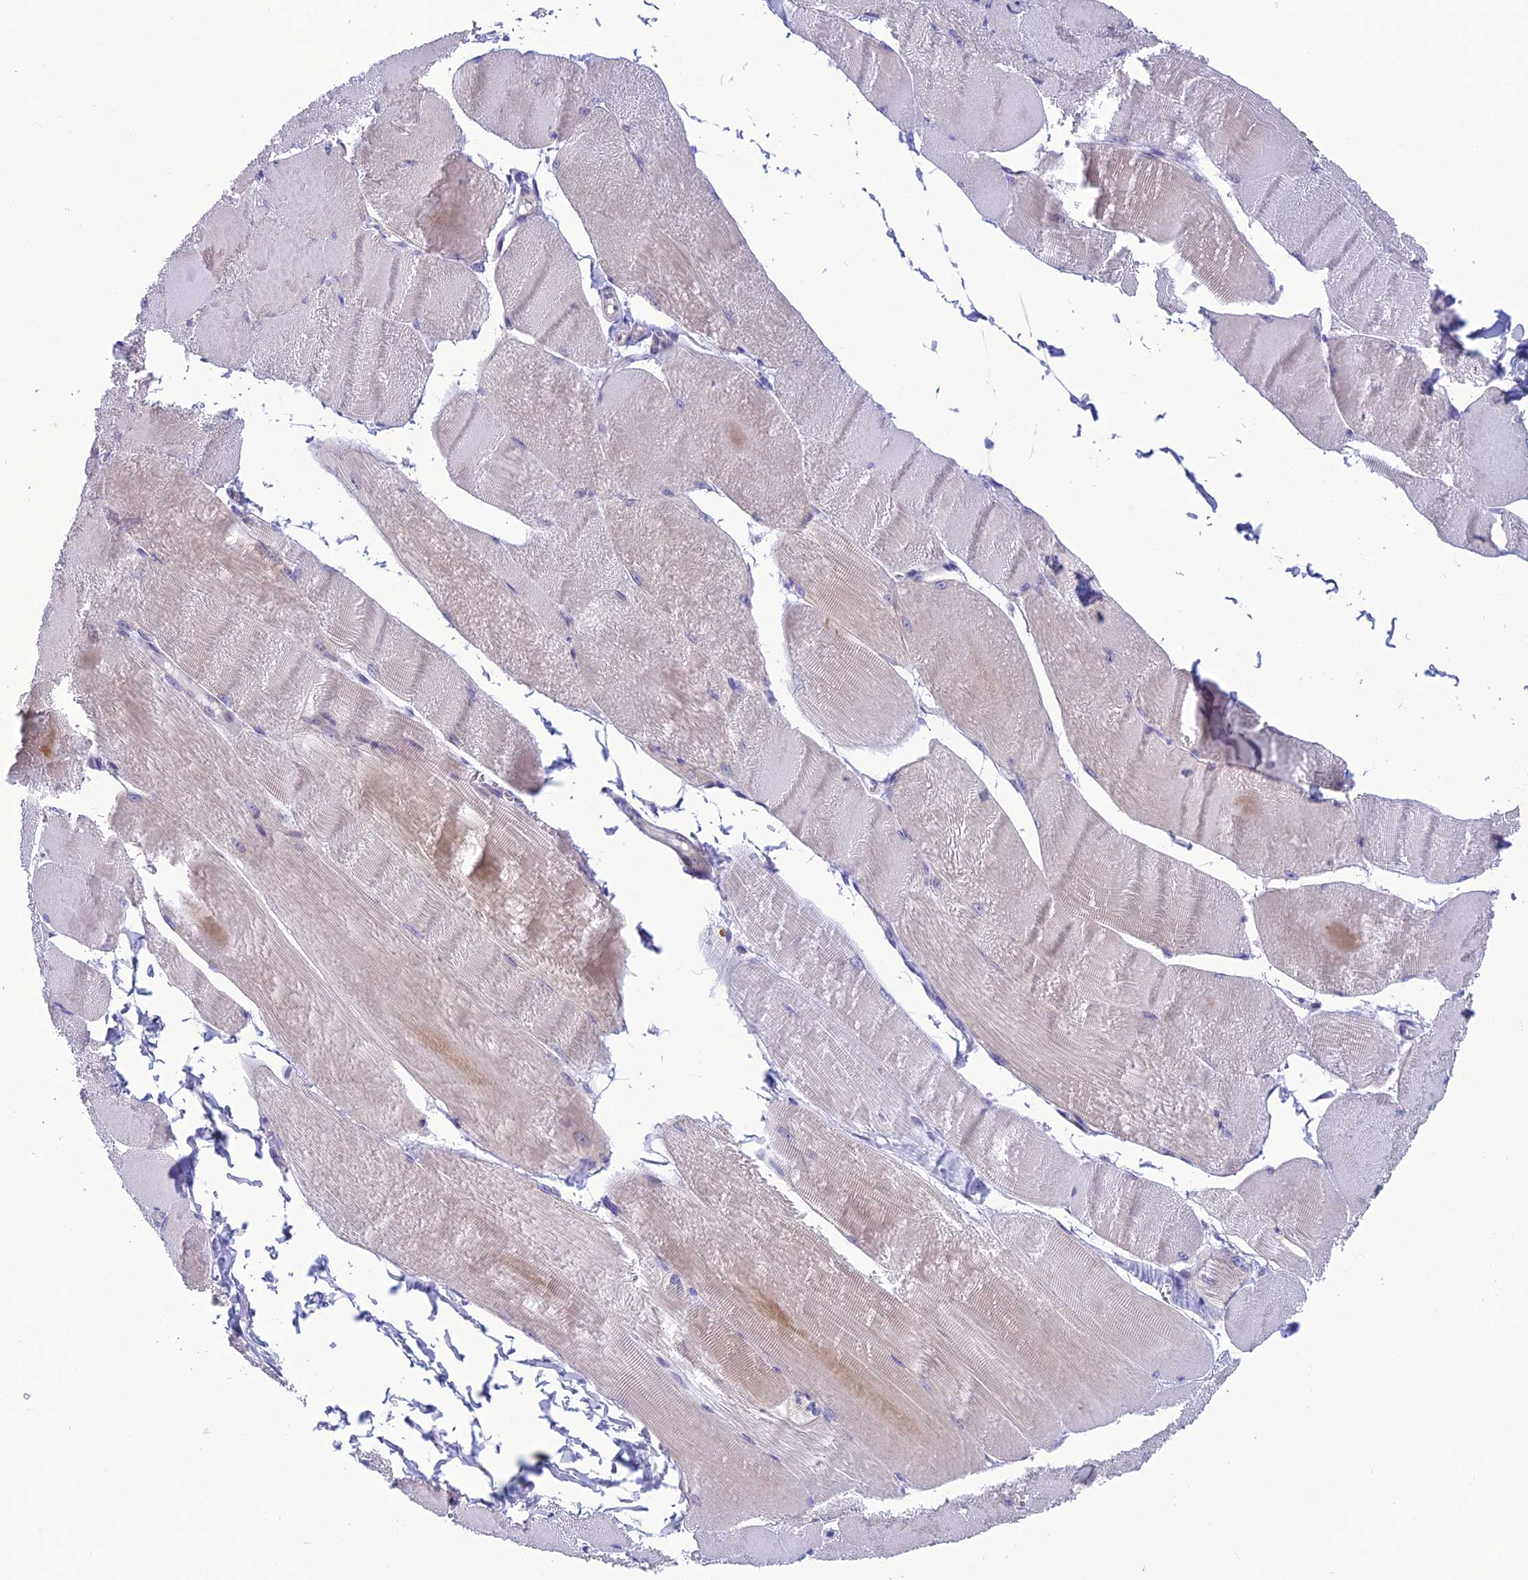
{"staining": {"intensity": "negative", "quantity": "none", "location": "none"}, "tissue": "skeletal muscle", "cell_type": "Myocytes", "image_type": "normal", "snomed": [{"axis": "morphology", "description": "Normal tissue, NOS"}, {"axis": "morphology", "description": "Basal cell carcinoma"}, {"axis": "topography", "description": "Skeletal muscle"}], "caption": "Immunohistochemistry of unremarkable skeletal muscle shows no staining in myocytes.", "gene": "C17orf67", "patient": {"sex": "female", "age": 64}}